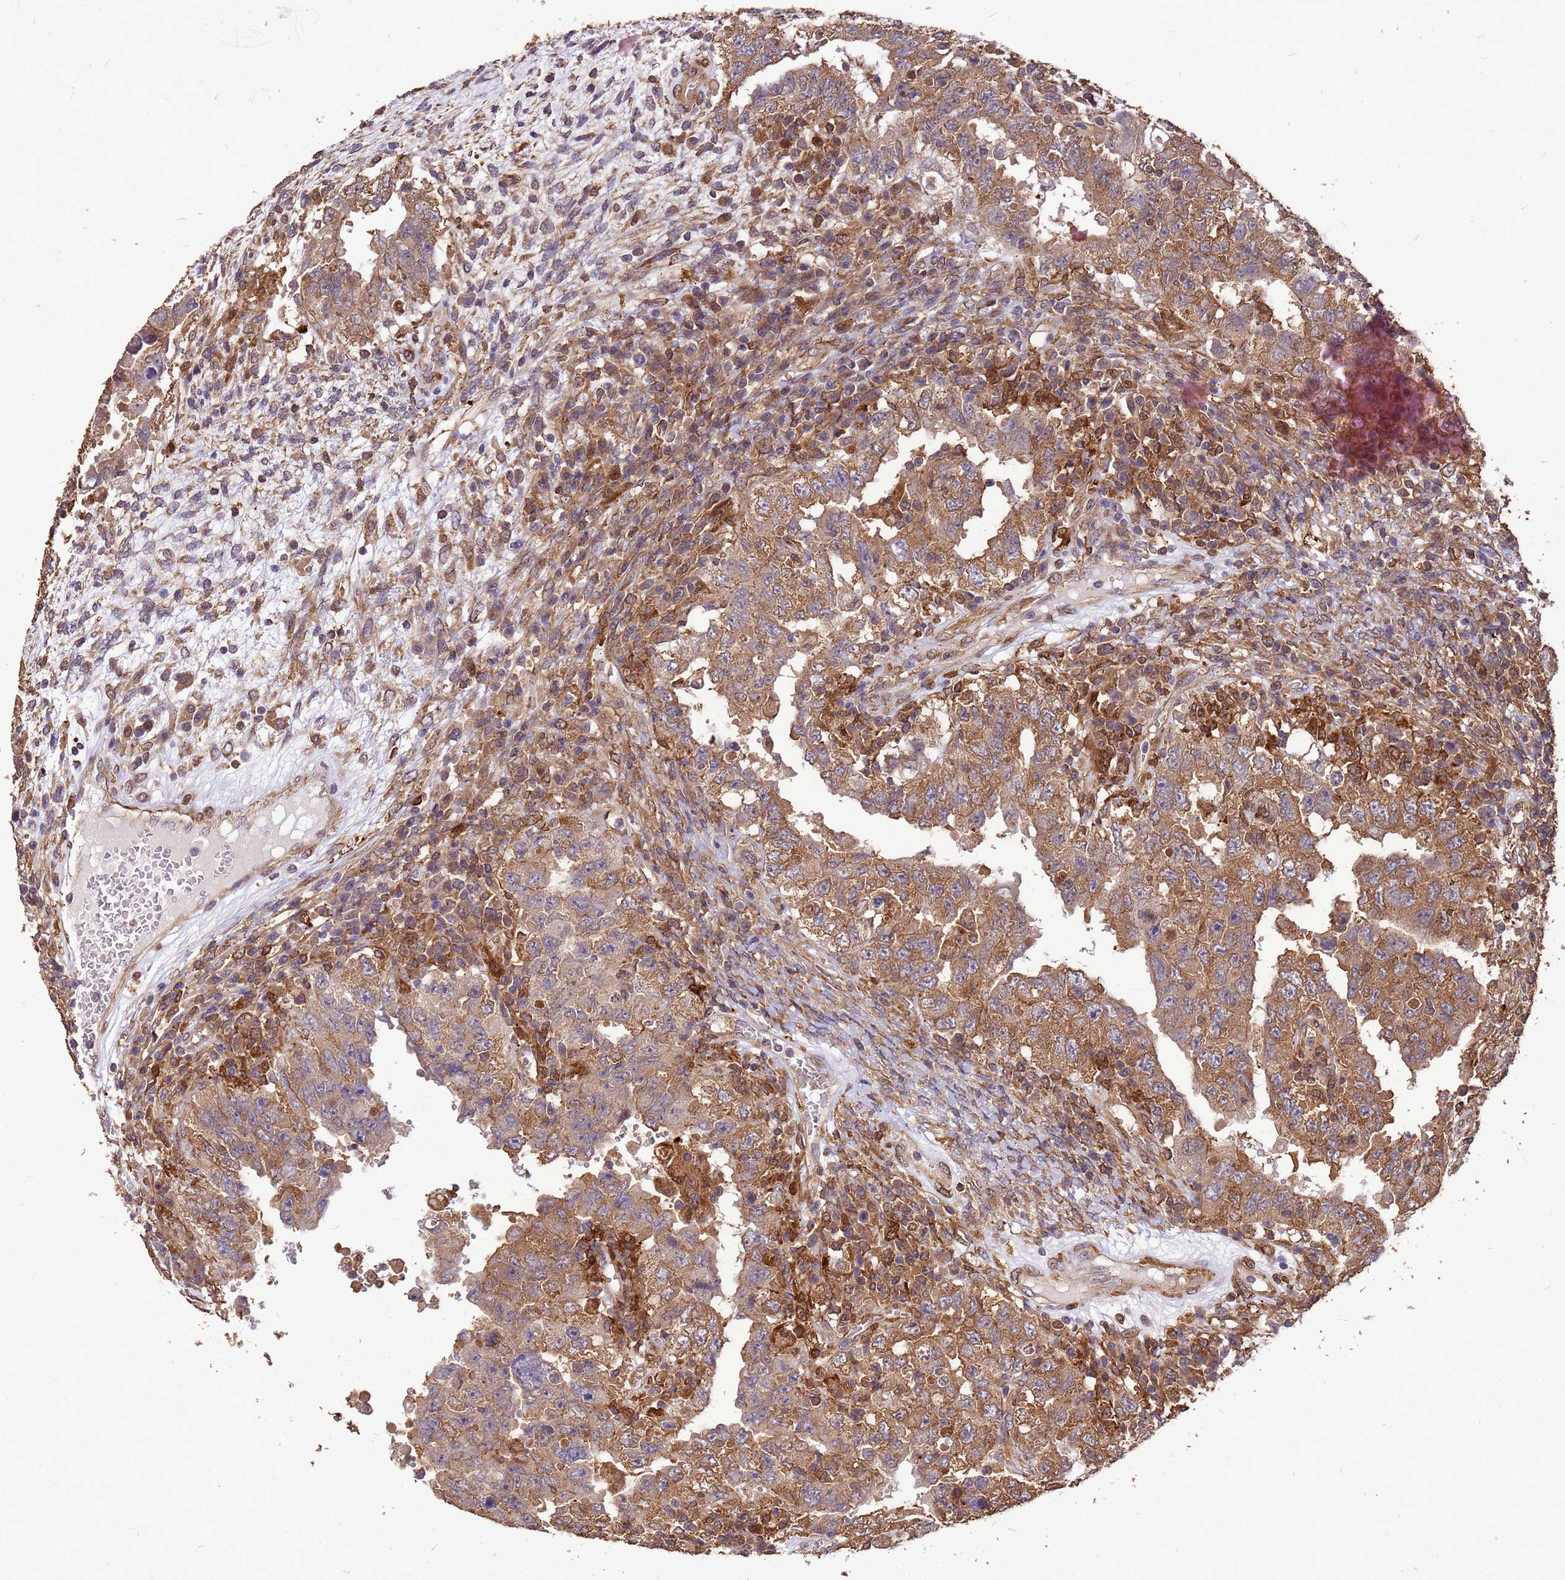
{"staining": {"intensity": "moderate", "quantity": ">75%", "location": "cytoplasmic/membranous"}, "tissue": "testis cancer", "cell_type": "Tumor cells", "image_type": "cancer", "snomed": [{"axis": "morphology", "description": "Carcinoma, Embryonal, NOS"}, {"axis": "topography", "description": "Testis"}], "caption": "This histopathology image reveals testis cancer (embryonal carcinoma) stained with immunohistochemistry to label a protein in brown. The cytoplasmic/membranous of tumor cells show moderate positivity for the protein. Nuclei are counter-stained blue.", "gene": "ZNF618", "patient": {"sex": "male", "age": 26}}